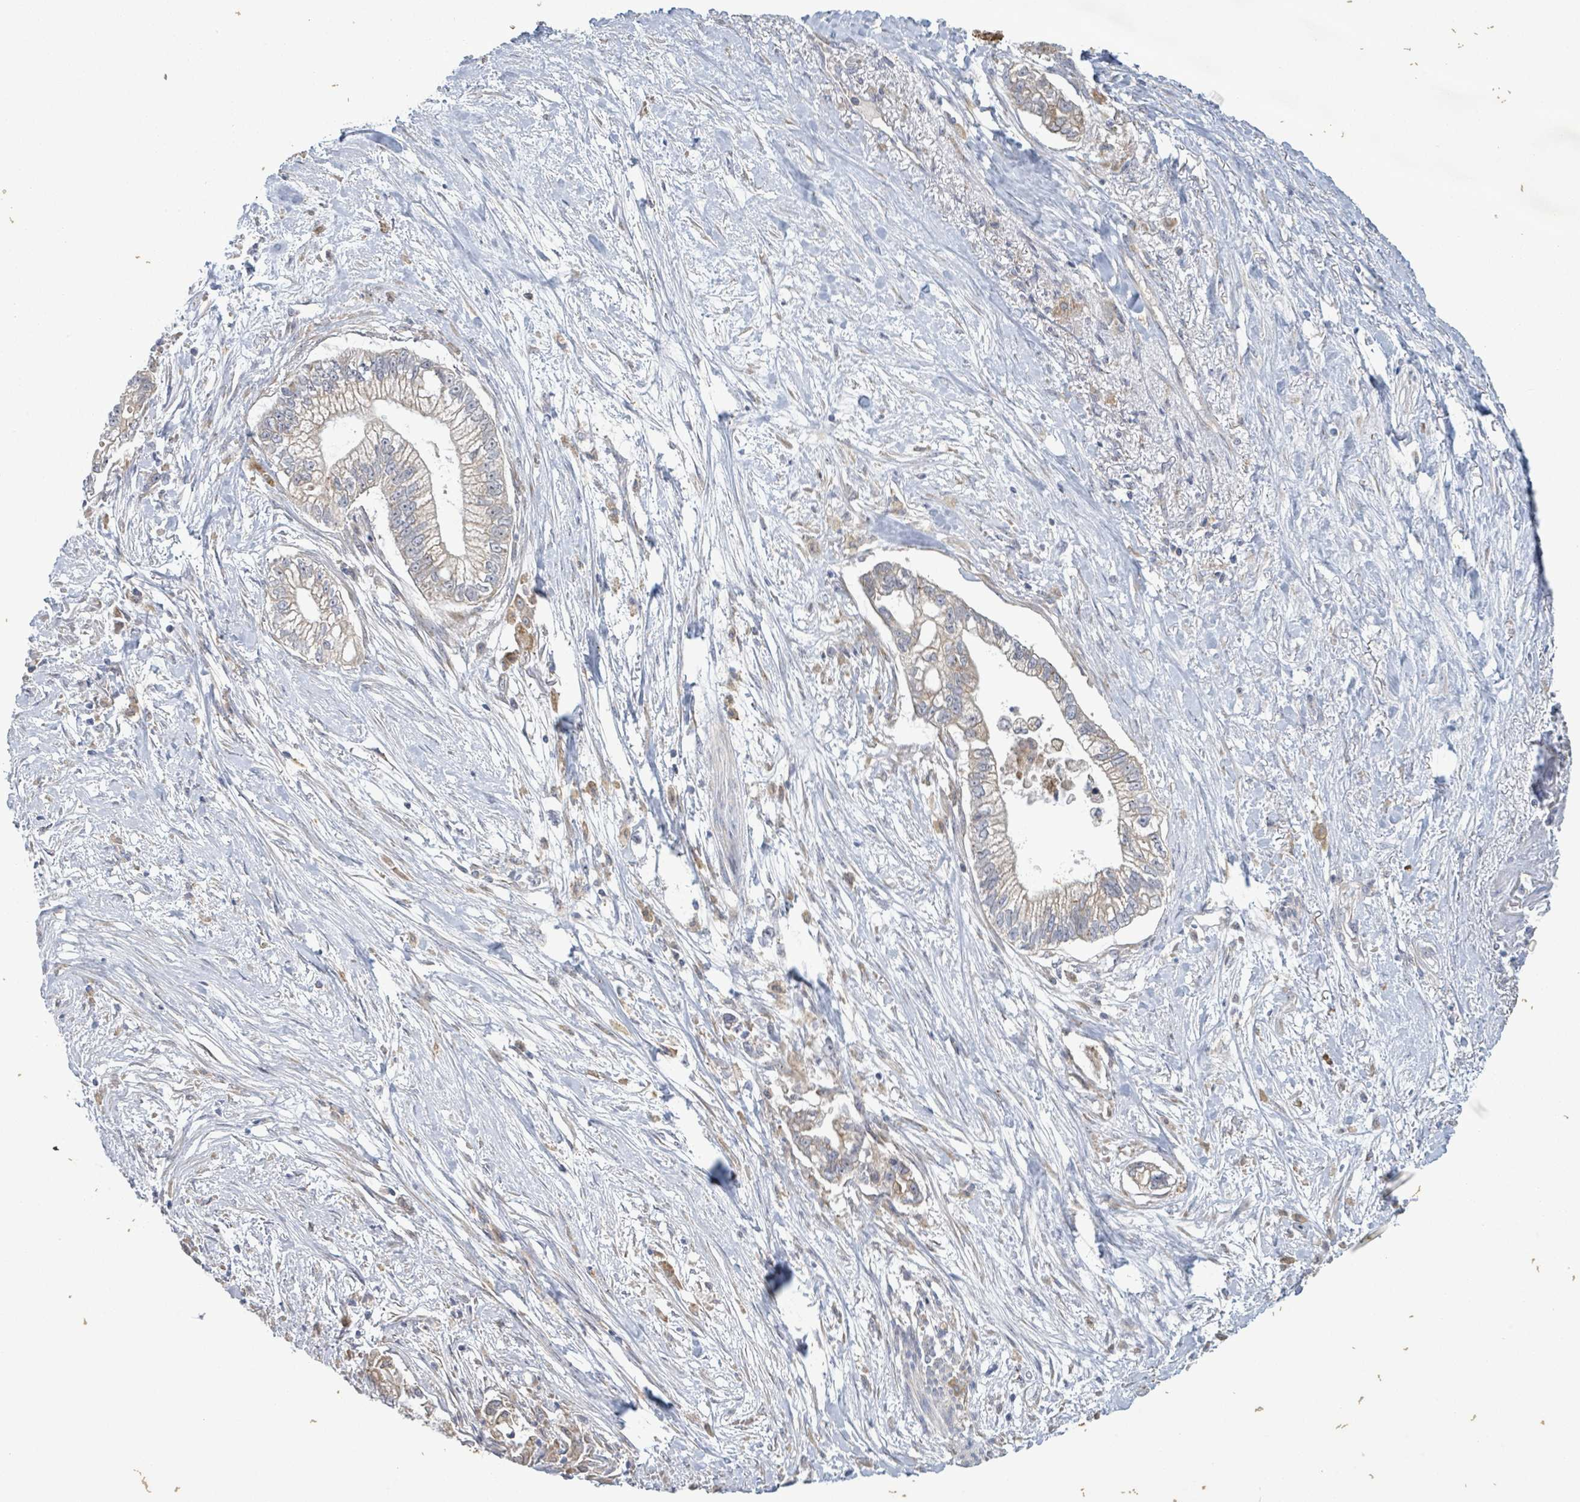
{"staining": {"intensity": "moderate", "quantity": ">75%", "location": "cytoplasmic/membranous"}, "tissue": "pancreatic cancer", "cell_type": "Tumor cells", "image_type": "cancer", "snomed": [{"axis": "morphology", "description": "Adenocarcinoma, NOS"}, {"axis": "topography", "description": "Pancreas"}], "caption": "A photomicrograph showing moderate cytoplasmic/membranous expression in about >75% of tumor cells in pancreatic cancer, as visualized by brown immunohistochemical staining.", "gene": "ATP13A1", "patient": {"sex": "male", "age": 70}}